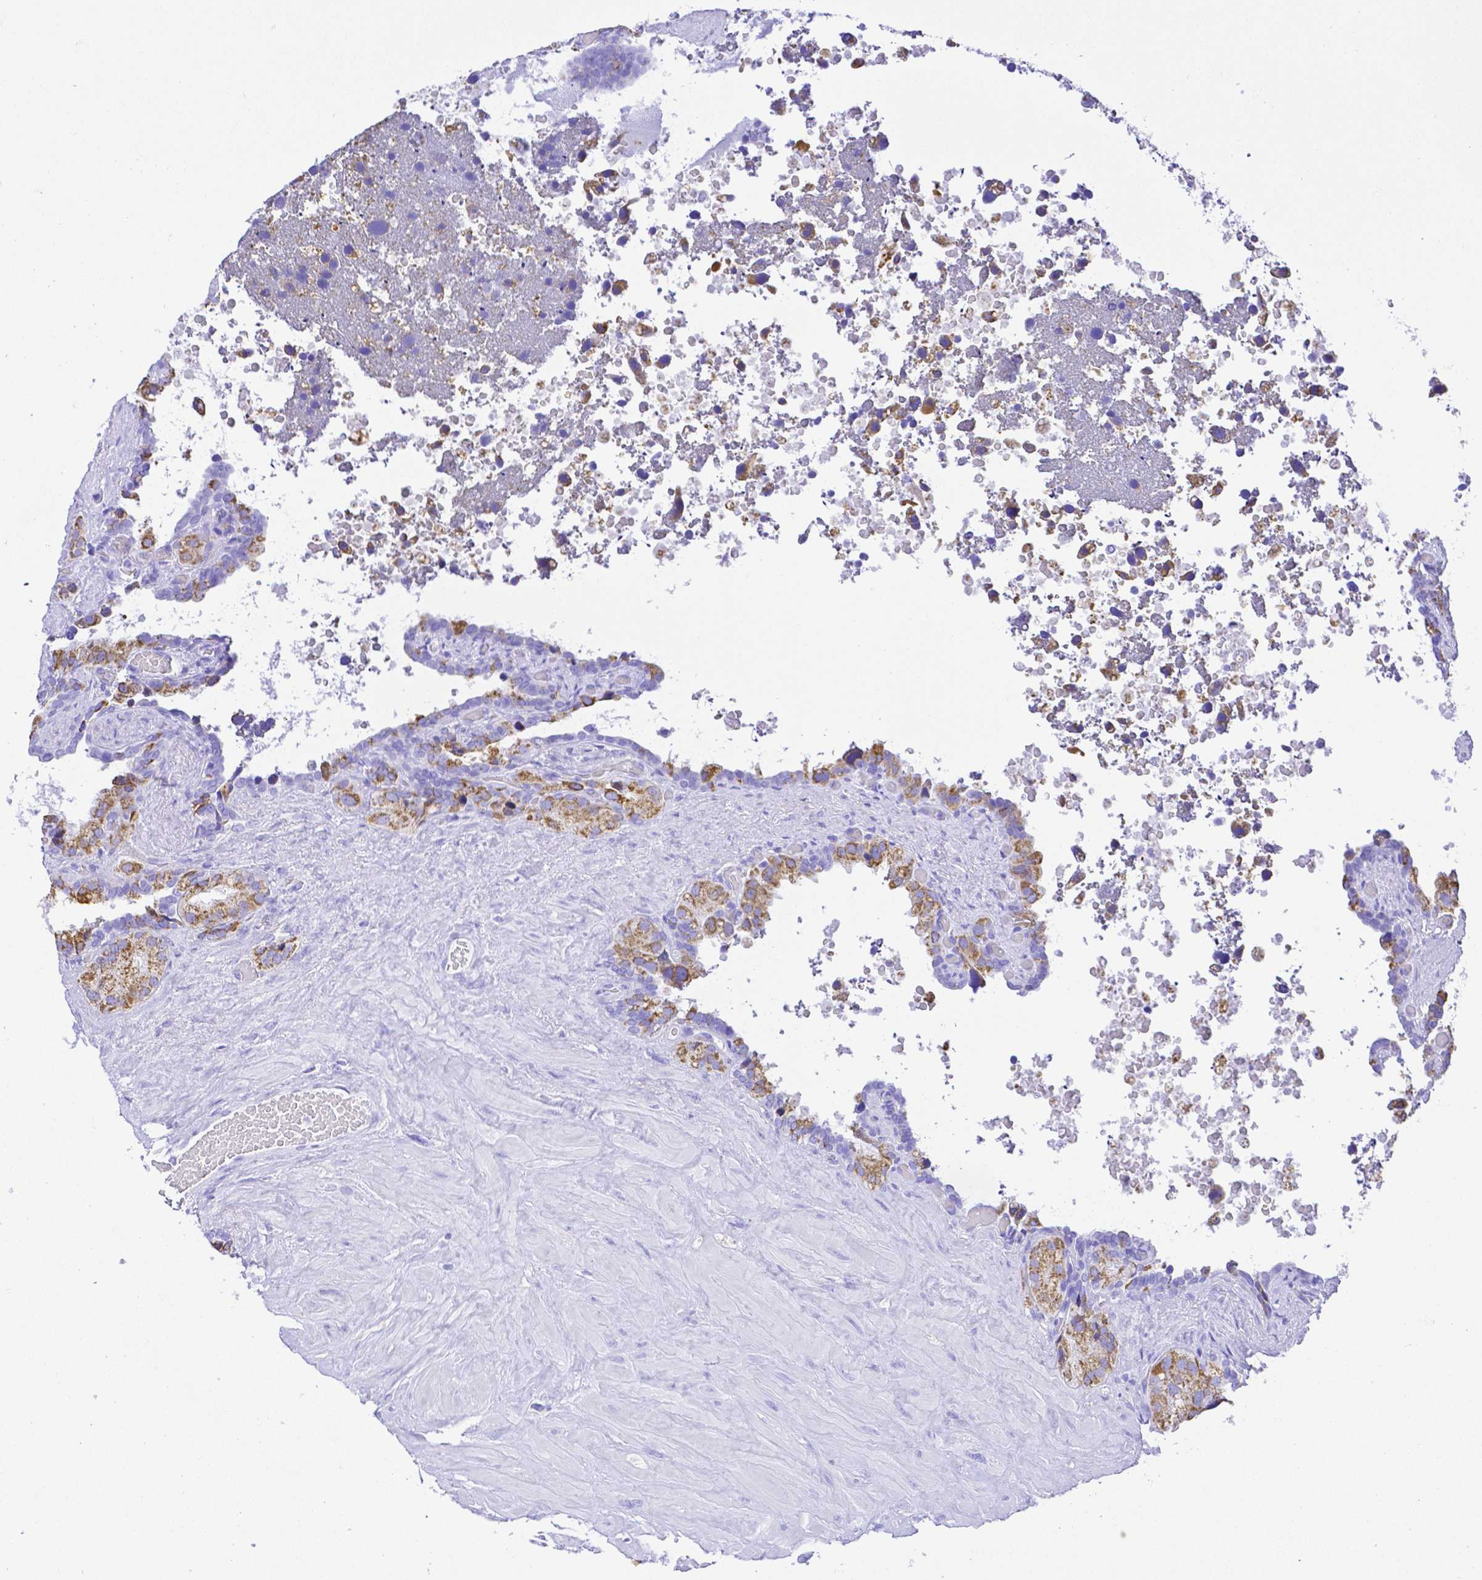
{"staining": {"intensity": "negative", "quantity": "none", "location": "none"}, "tissue": "seminal vesicle", "cell_type": "Glandular cells", "image_type": "normal", "snomed": [{"axis": "morphology", "description": "Normal tissue, NOS"}, {"axis": "topography", "description": "Seminal veicle"}], "caption": "There is no significant positivity in glandular cells of seminal vesicle. (DAB (3,3'-diaminobenzidine) IHC with hematoxylin counter stain).", "gene": "SMR3A", "patient": {"sex": "male", "age": 60}}